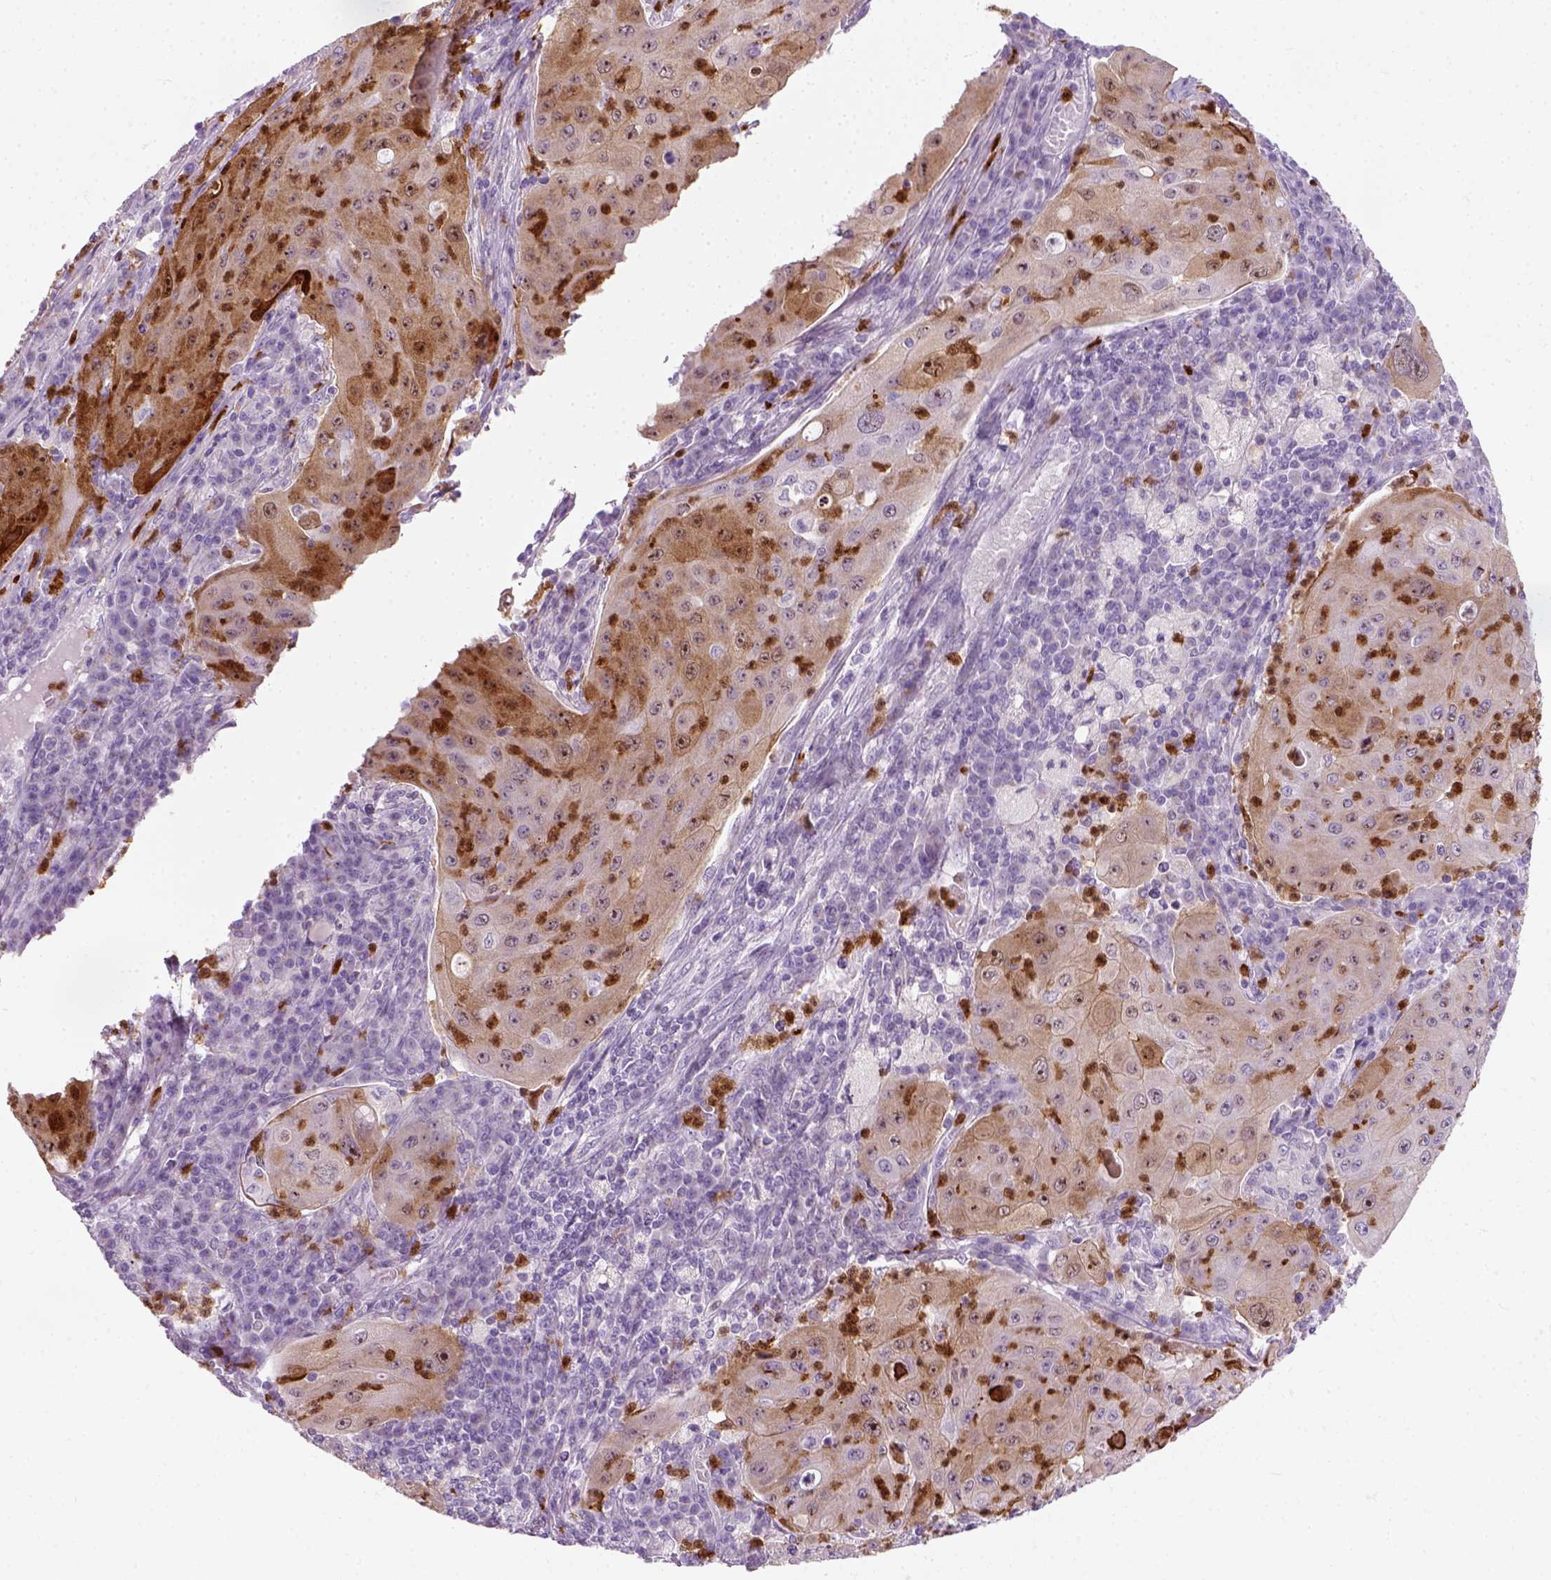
{"staining": {"intensity": "moderate", "quantity": "25%-75%", "location": "cytoplasmic/membranous"}, "tissue": "lung cancer", "cell_type": "Tumor cells", "image_type": "cancer", "snomed": [{"axis": "morphology", "description": "Squamous cell carcinoma, NOS"}, {"axis": "topography", "description": "Lung"}], "caption": "The immunohistochemical stain labels moderate cytoplasmic/membranous staining in tumor cells of squamous cell carcinoma (lung) tissue.", "gene": "IL4", "patient": {"sex": "female", "age": 59}}